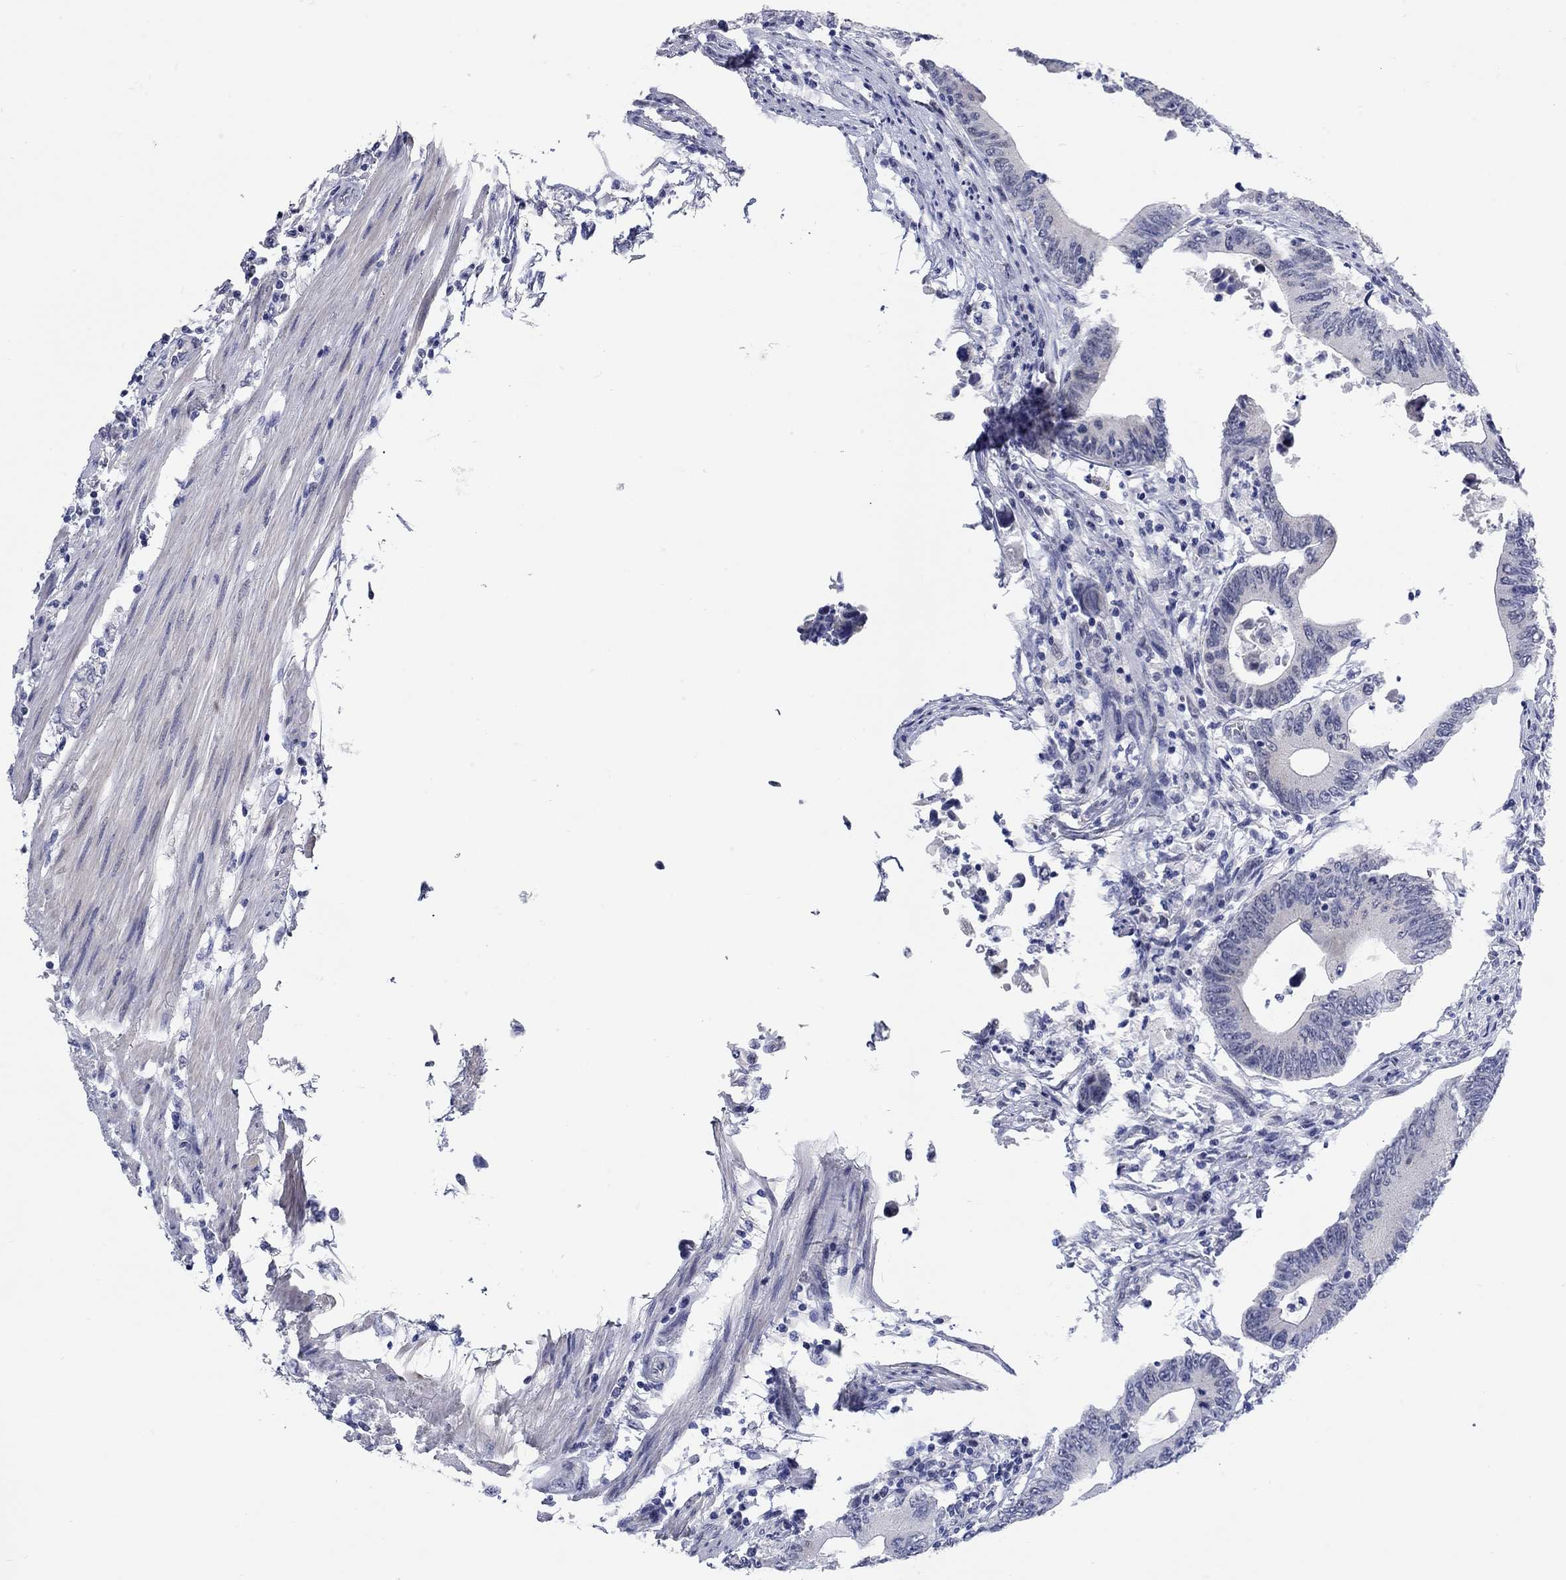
{"staining": {"intensity": "negative", "quantity": "none", "location": "none"}, "tissue": "colorectal cancer", "cell_type": "Tumor cells", "image_type": "cancer", "snomed": [{"axis": "morphology", "description": "Adenocarcinoma, NOS"}, {"axis": "topography", "description": "Colon"}], "caption": "Human colorectal adenocarcinoma stained for a protein using immunohistochemistry reveals no positivity in tumor cells.", "gene": "WASF3", "patient": {"sex": "female", "age": 90}}